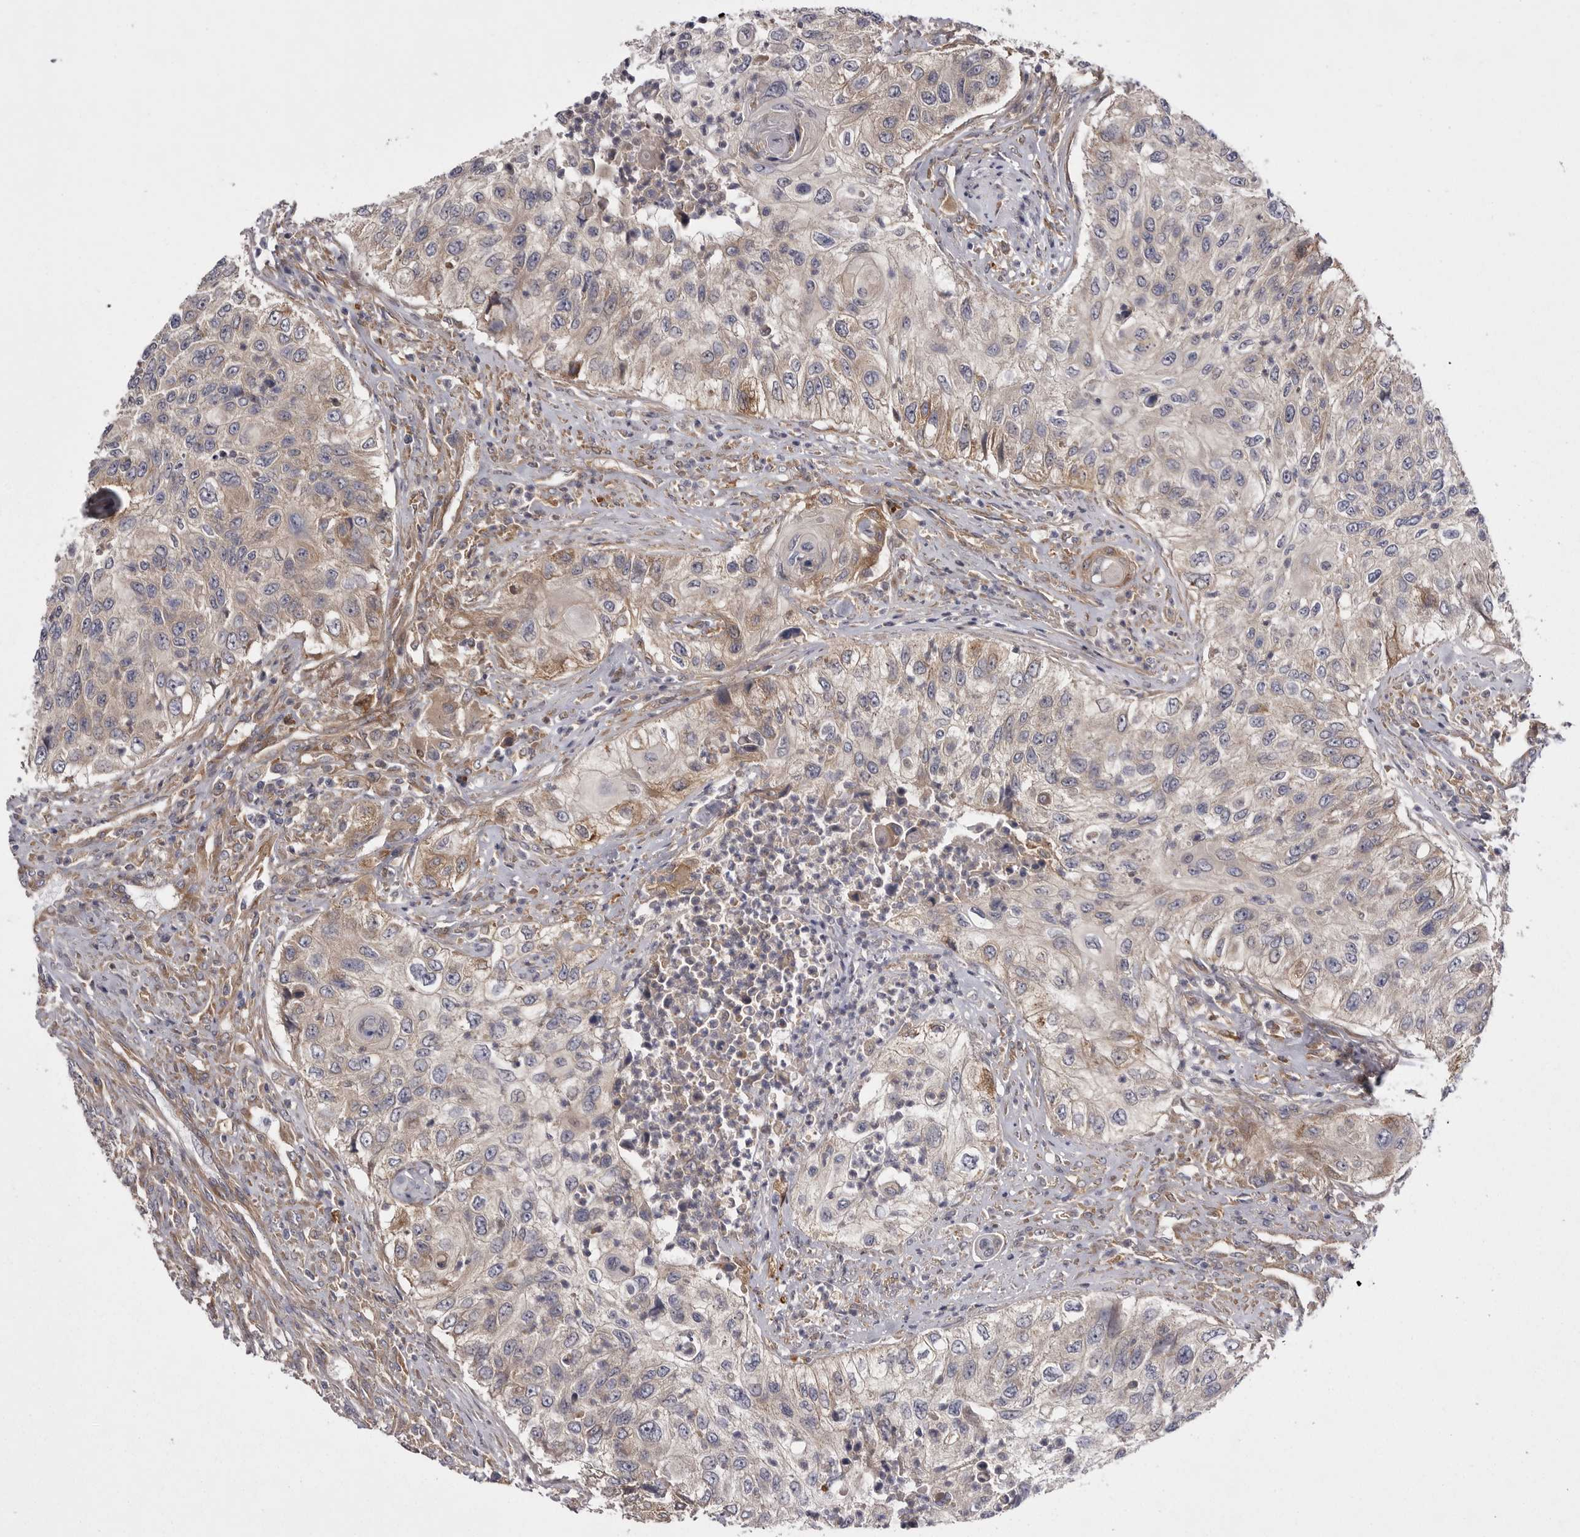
{"staining": {"intensity": "weak", "quantity": "<25%", "location": "cytoplasmic/membranous"}, "tissue": "urothelial cancer", "cell_type": "Tumor cells", "image_type": "cancer", "snomed": [{"axis": "morphology", "description": "Urothelial carcinoma, High grade"}, {"axis": "topography", "description": "Urinary bladder"}], "caption": "Immunohistochemistry (IHC) photomicrograph of urothelial cancer stained for a protein (brown), which demonstrates no staining in tumor cells.", "gene": "OSBPL9", "patient": {"sex": "female", "age": 60}}